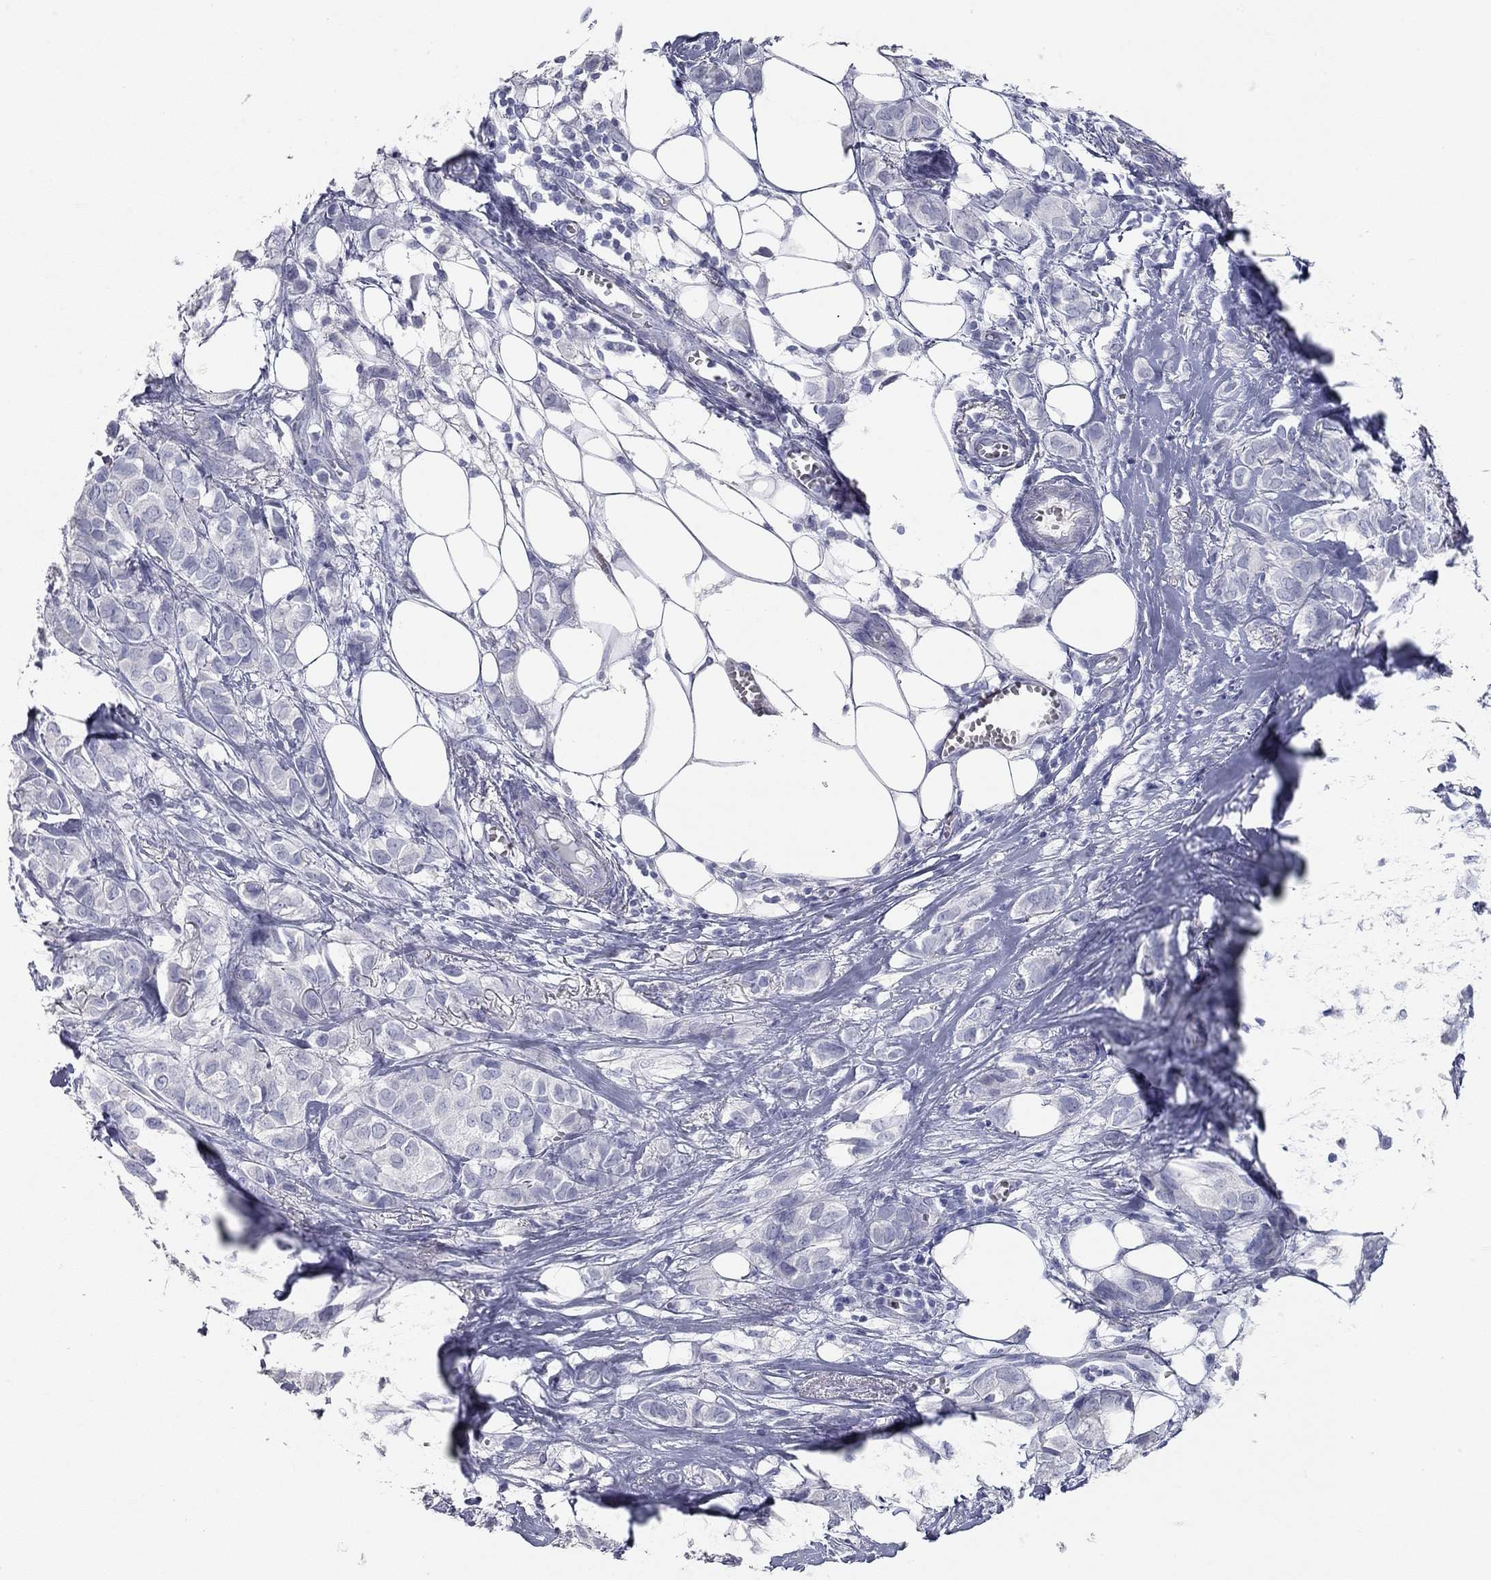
{"staining": {"intensity": "negative", "quantity": "none", "location": "none"}, "tissue": "breast cancer", "cell_type": "Tumor cells", "image_type": "cancer", "snomed": [{"axis": "morphology", "description": "Duct carcinoma"}, {"axis": "topography", "description": "Breast"}], "caption": "Human breast intraductal carcinoma stained for a protein using immunohistochemistry (IHC) displays no staining in tumor cells.", "gene": "TAC1", "patient": {"sex": "female", "age": 85}}